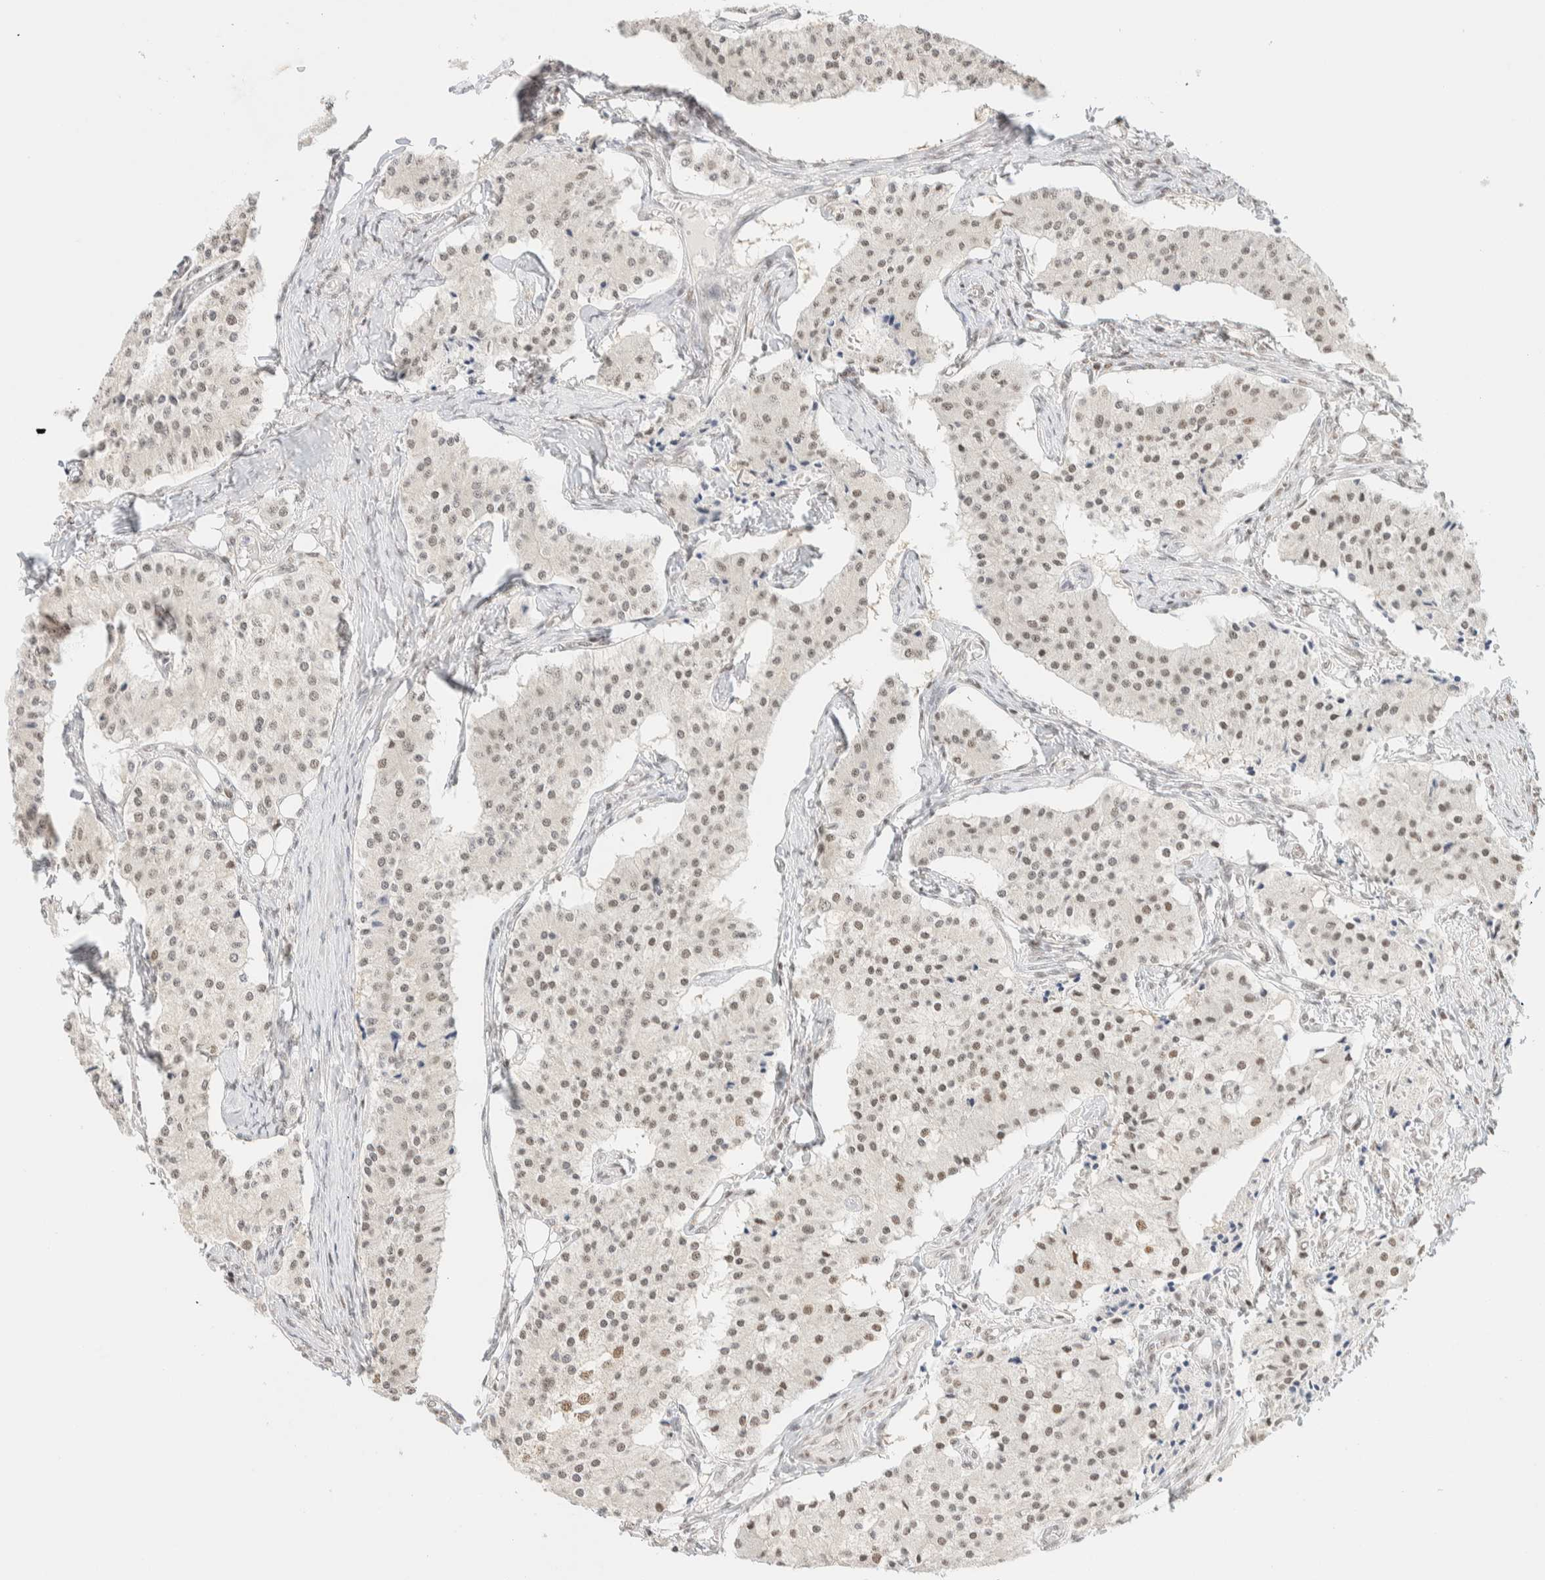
{"staining": {"intensity": "weak", "quantity": "<25%", "location": "nuclear"}, "tissue": "carcinoid", "cell_type": "Tumor cells", "image_type": "cancer", "snomed": [{"axis": "morphology", "description": "Carcinoid, malignant, NOS"}, {"axis": "topography", "description": "Colon"}], "caption": "Human carcinoid stained for a protein using IHC reveals no positivity in tumor cells.", "gene": "PYGO2", "patient": {"sex": "female", "age": 52}}